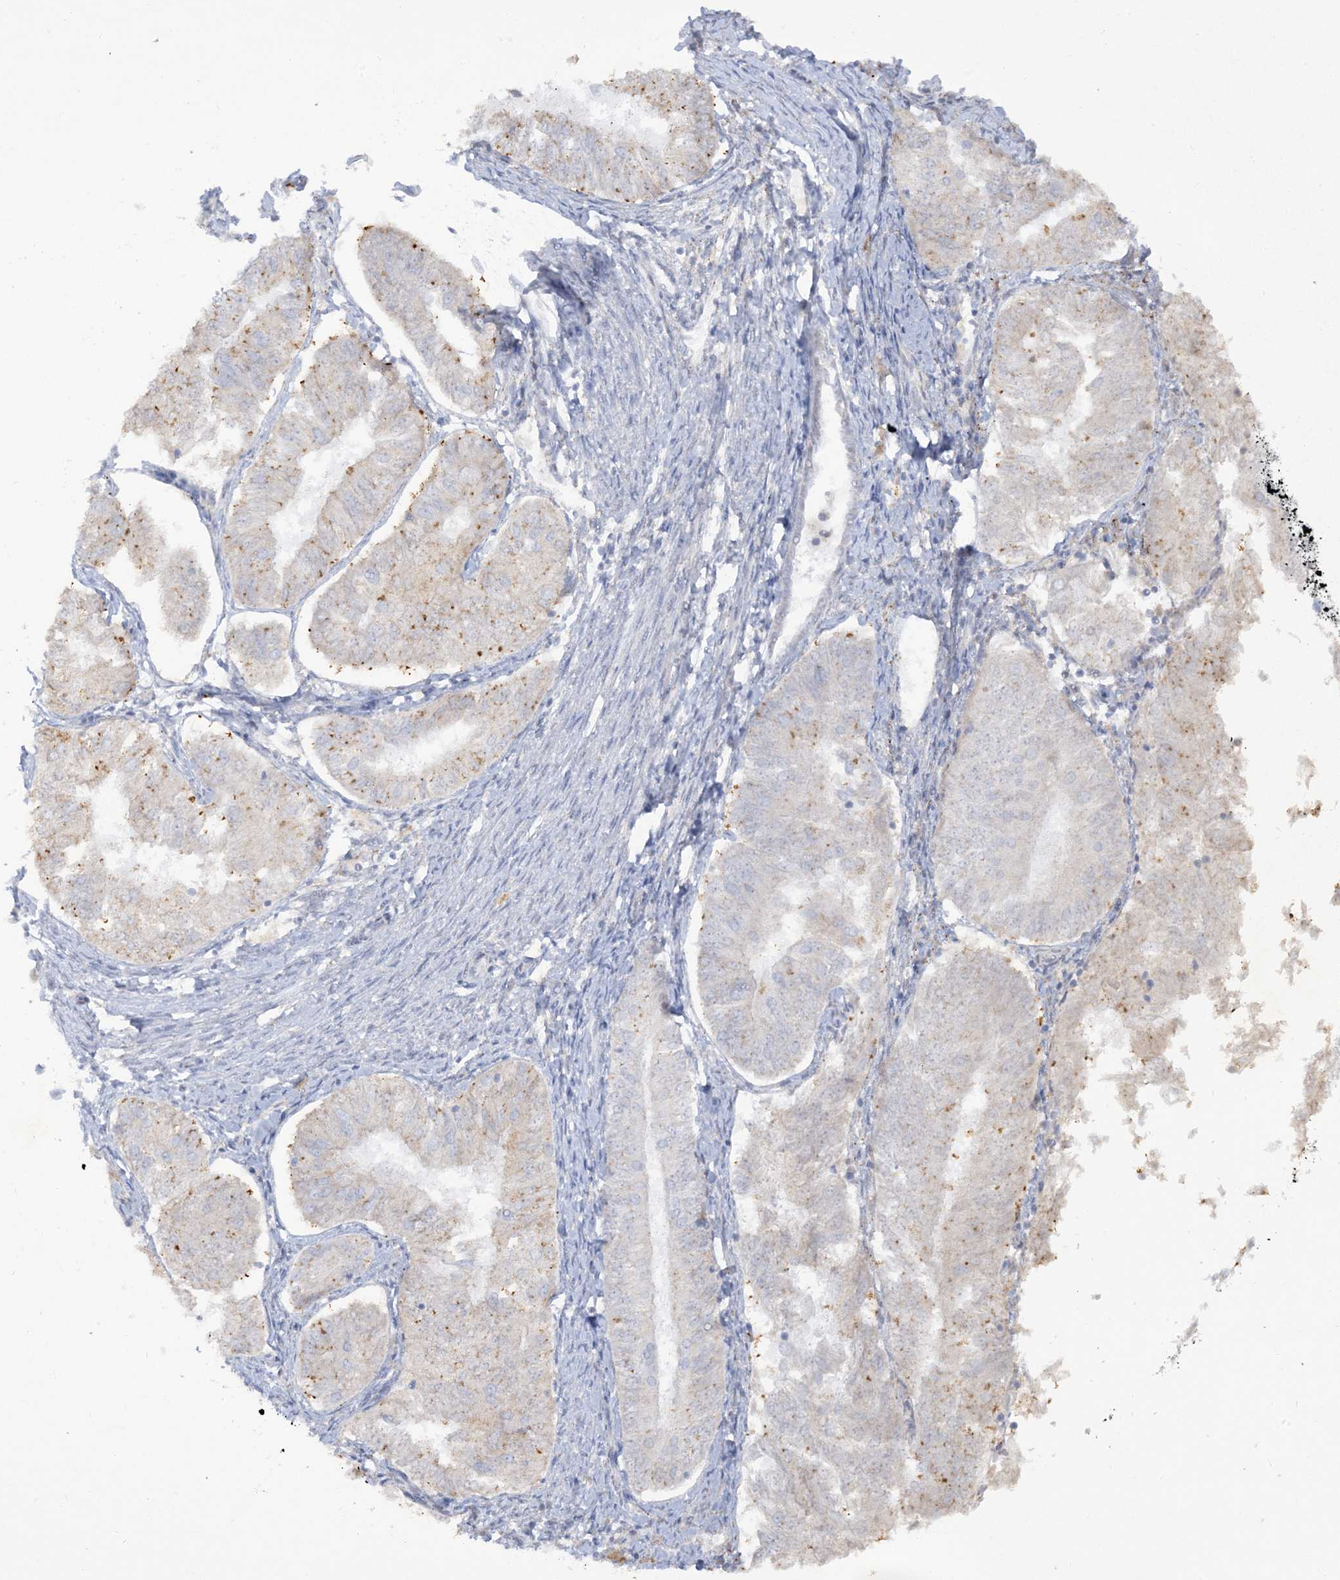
{"staining": {"intensity": "weak", "quantity": "<25%", "location": "cytoplasmic/membranous"}, "tissue": "endometrial cancer", "cell_type": "Tumor cells", "image_type": "cancer", "snomed": [{"axis": "morphology", "description": "Adenocarcinoma, NOS"}, {"axis": "topography", "description": "Endometrium"}], "caption": "IHC of human adenocarcinoma (endometrial) displays no positivity in tumor cells.", "gene": "LOXL3", "patient": {"sex": "female", "age": 58}}